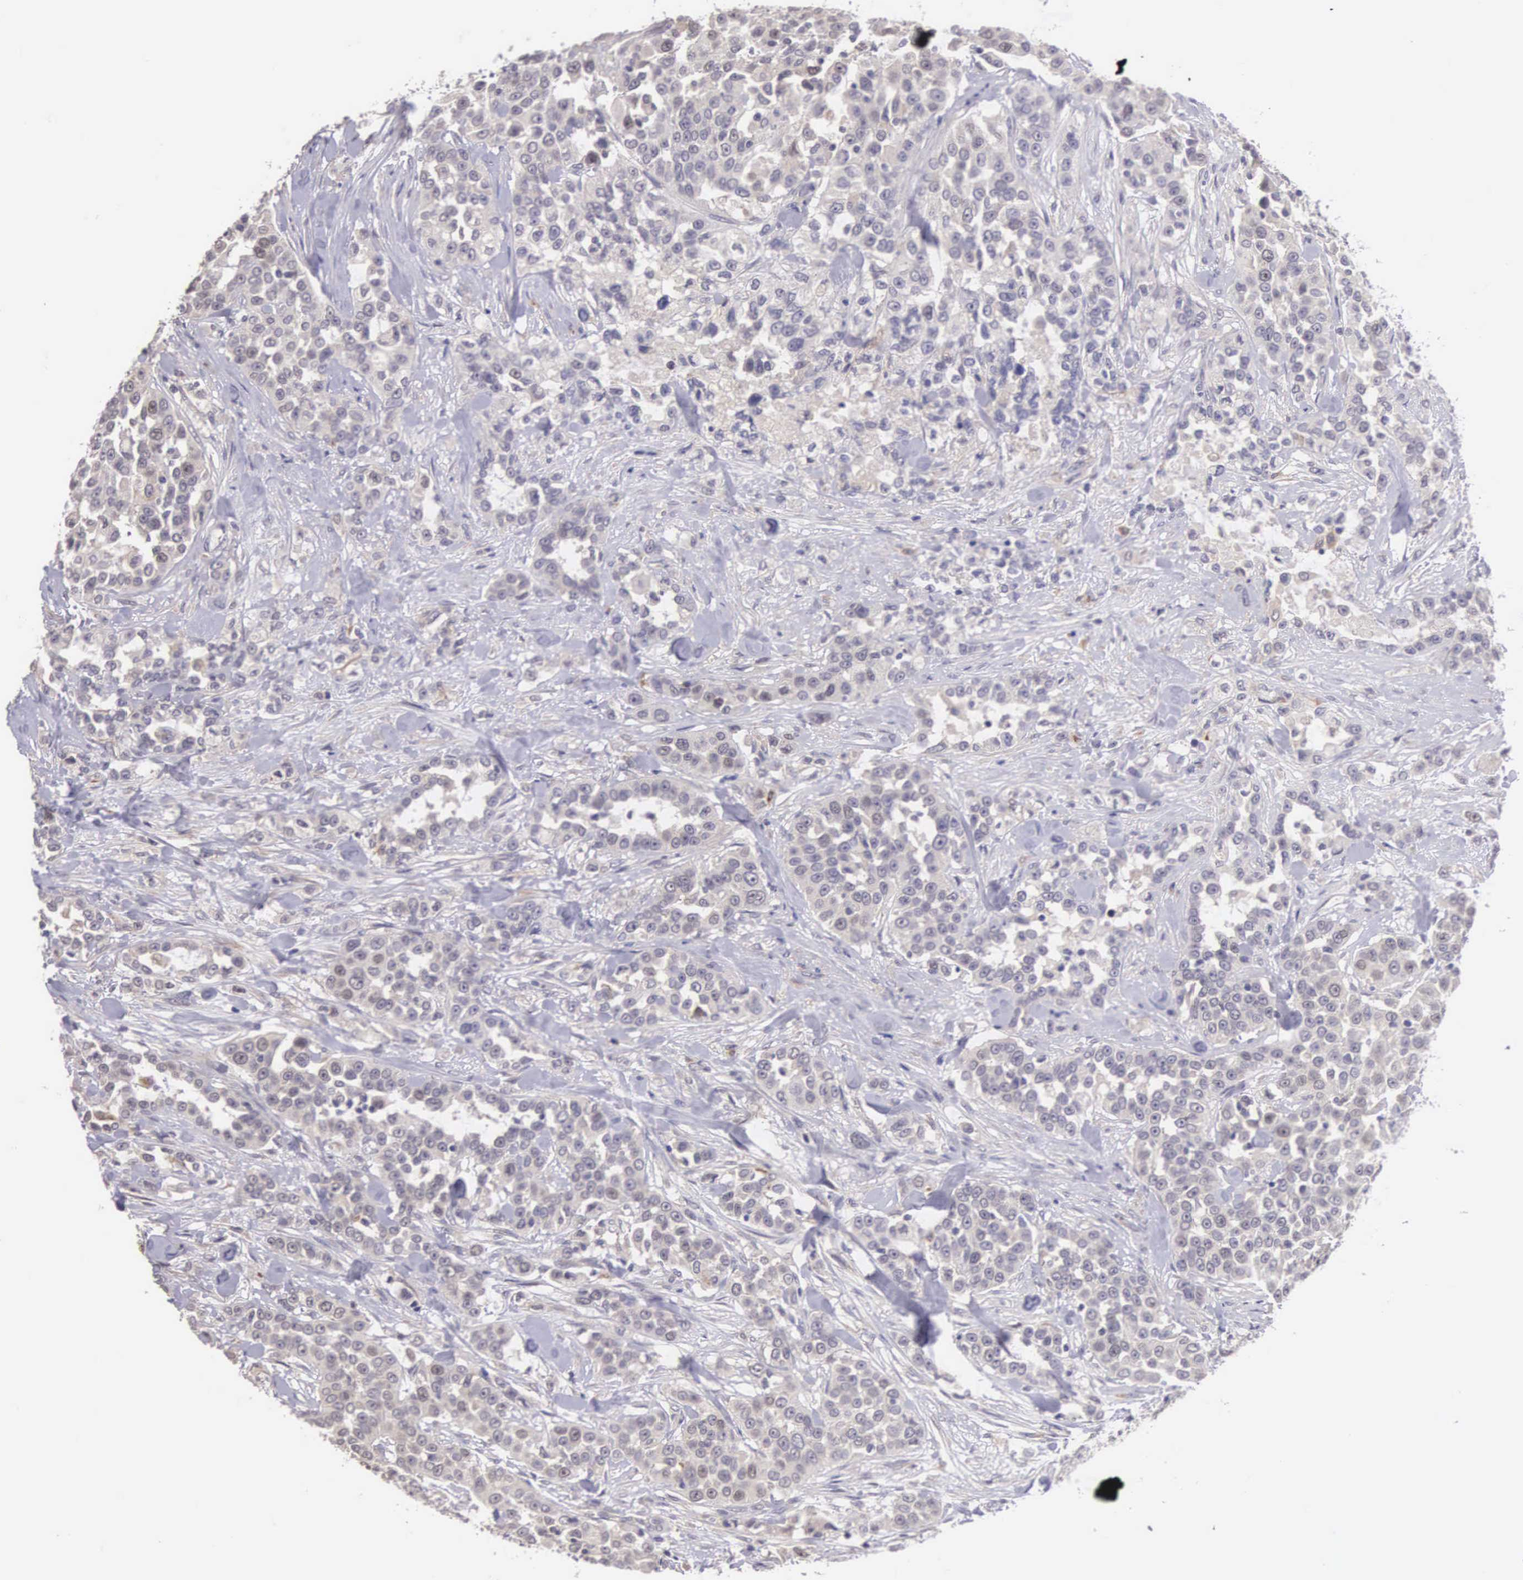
{"staining": {"intensity": "weak", "quantity": "25%-75%", "location": "cytoplasmic/membranous"}, "tissue": "urothelial cancer", "cell_type": "Tumor cells", "image_type": "cancer", "snomed": [{"axis": "morphology", "description": "Urothelial carcinoma, High grade"}, {"axis": "topography", "description": "Urinary bladder"}], "caption": "The histopathology image displays a brown stain indicating the presence of a protein in the cytoplasmic/membranous of tumor cells in urothelial carcinoma (high-grade).", "gene": "CDC45", "patient": {"sex": "female", "age": 80}}